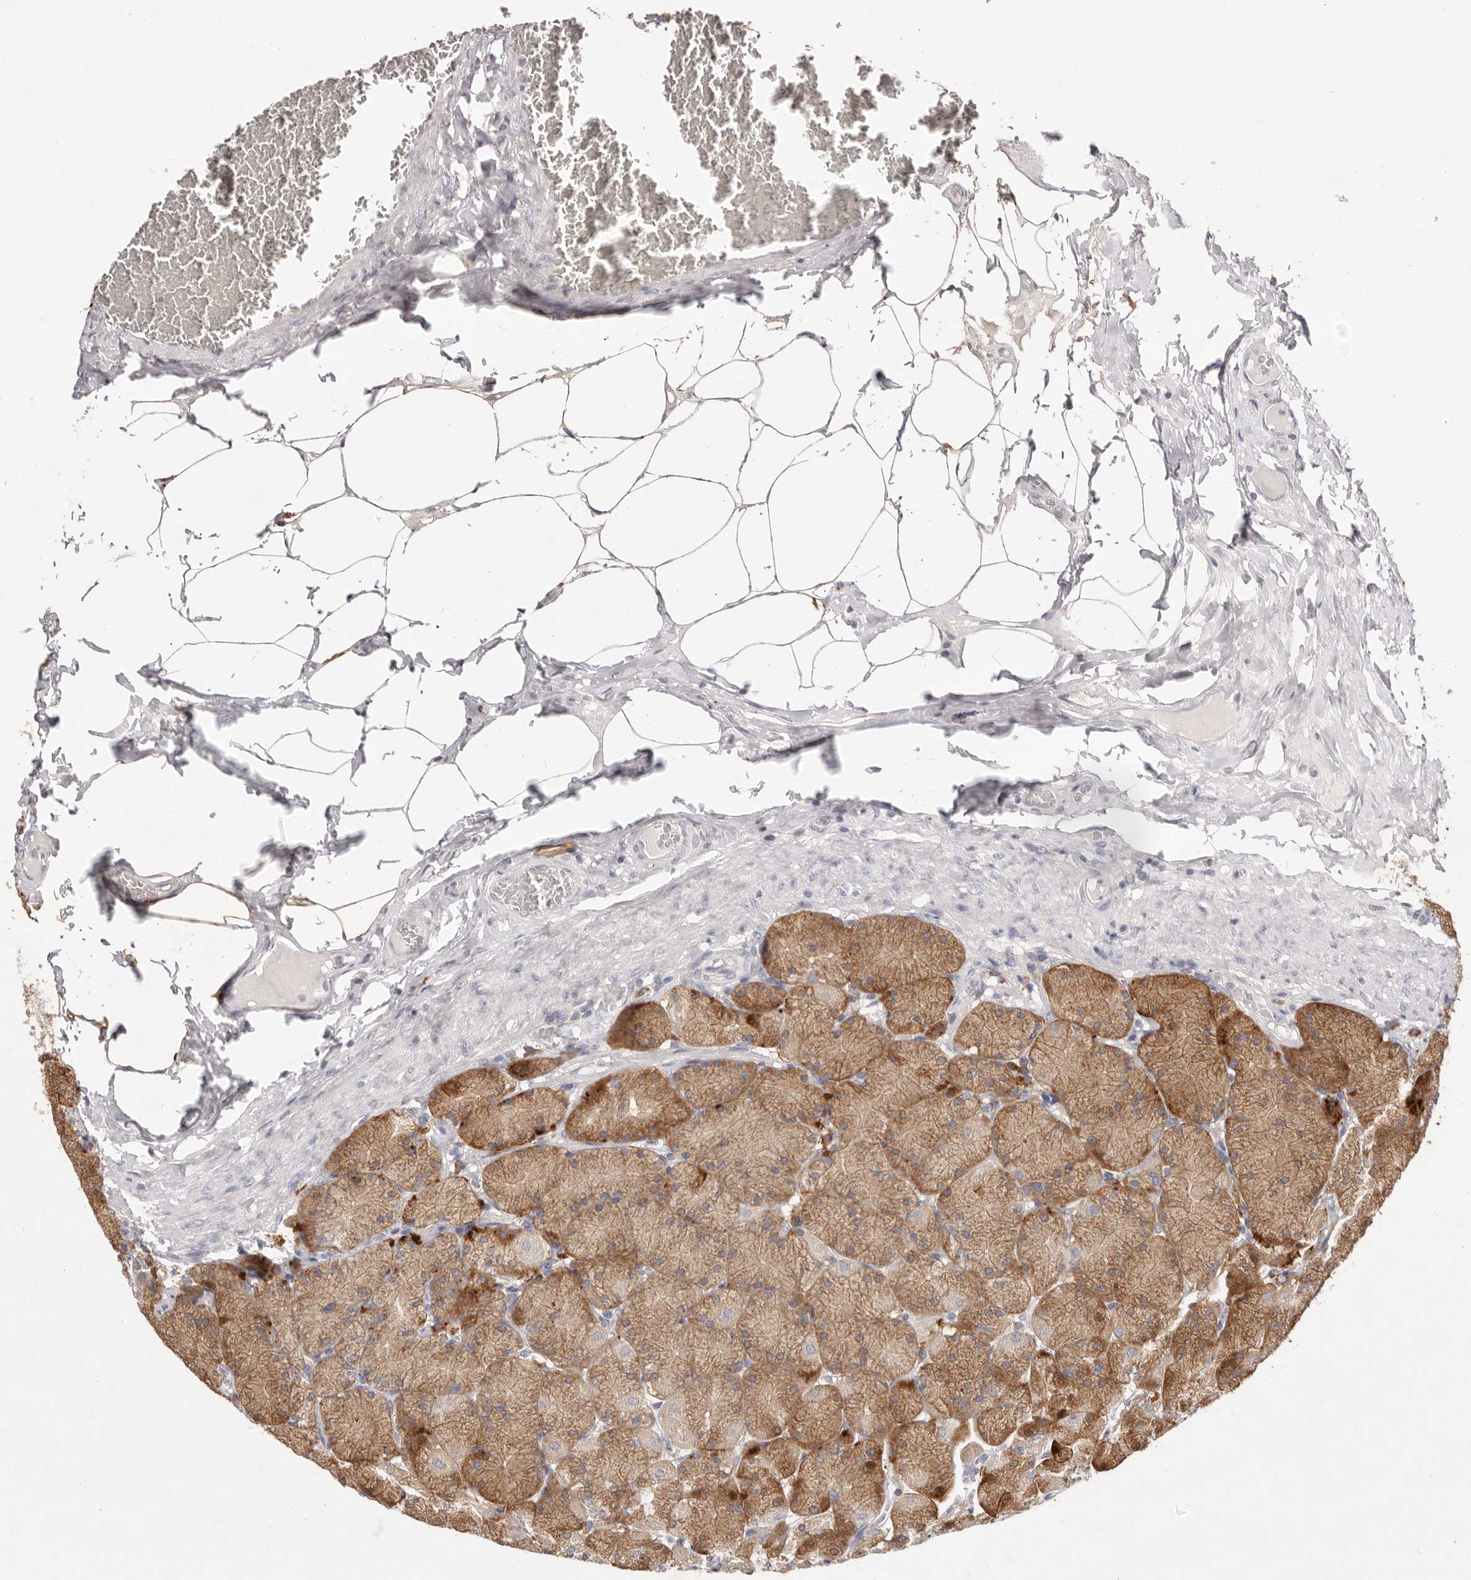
{"staining": {"intensity": "moderate", "quantity": "25%-75%", "location": "cytoplasmic/membranous"}, "tissue": "stomach", "cell_type": "Glandular cells", "image_type": "normal", "snomed": [{"axis": "morphology", "description": "Normal tissue, NOS"}, {"axis": "topography", "description": "Stomach, upper"}], "caption": "IHC micrograph of unremarkable stomach: stomach stained using IHC demonstrates medium levels of moderate protein expression localized specifically in the cytoplasmic/membranous of glandular cells, appearing as a cytoplasmic/membranous brown color.", "gene": "WDR77", "patient": {"sex": "female", "age": 56}}